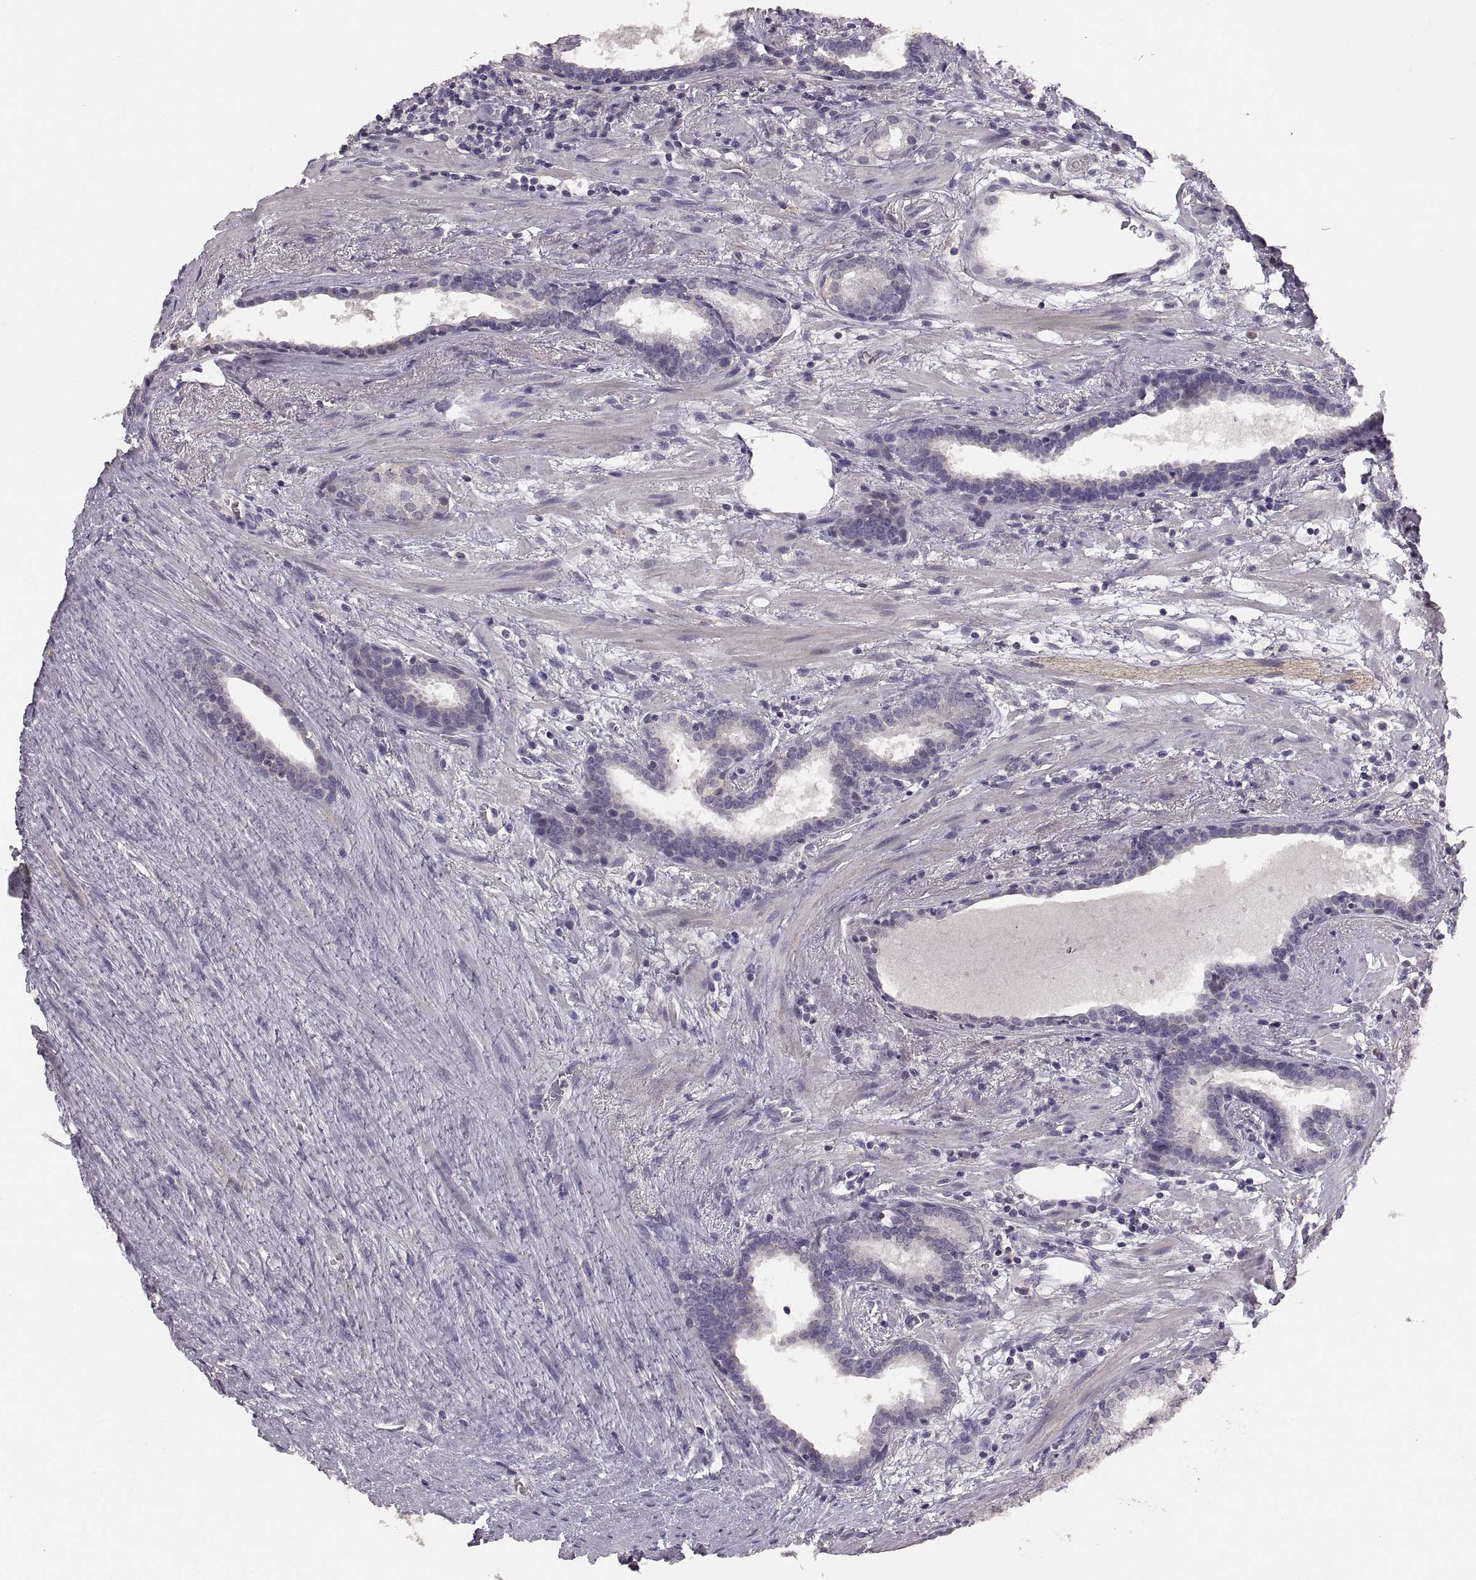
{"staining": {"intensity": "negative", "quantity": "none", "location": "none"}, "tissue": "prostate cancer", "cell_type": "Tumor cells", "image_type": "cancer", "snomed": [{"axis": "morphology", "description": "Adenocarcinoma, NOS"}, {"axis": "topography", "description": "Prostate"}], "caption": "Tumor cells are negative for brown protein staining in prostate adenocarcinoma.", "gene": "CDH2", "patient": {"sex": "male", "age": 66}}